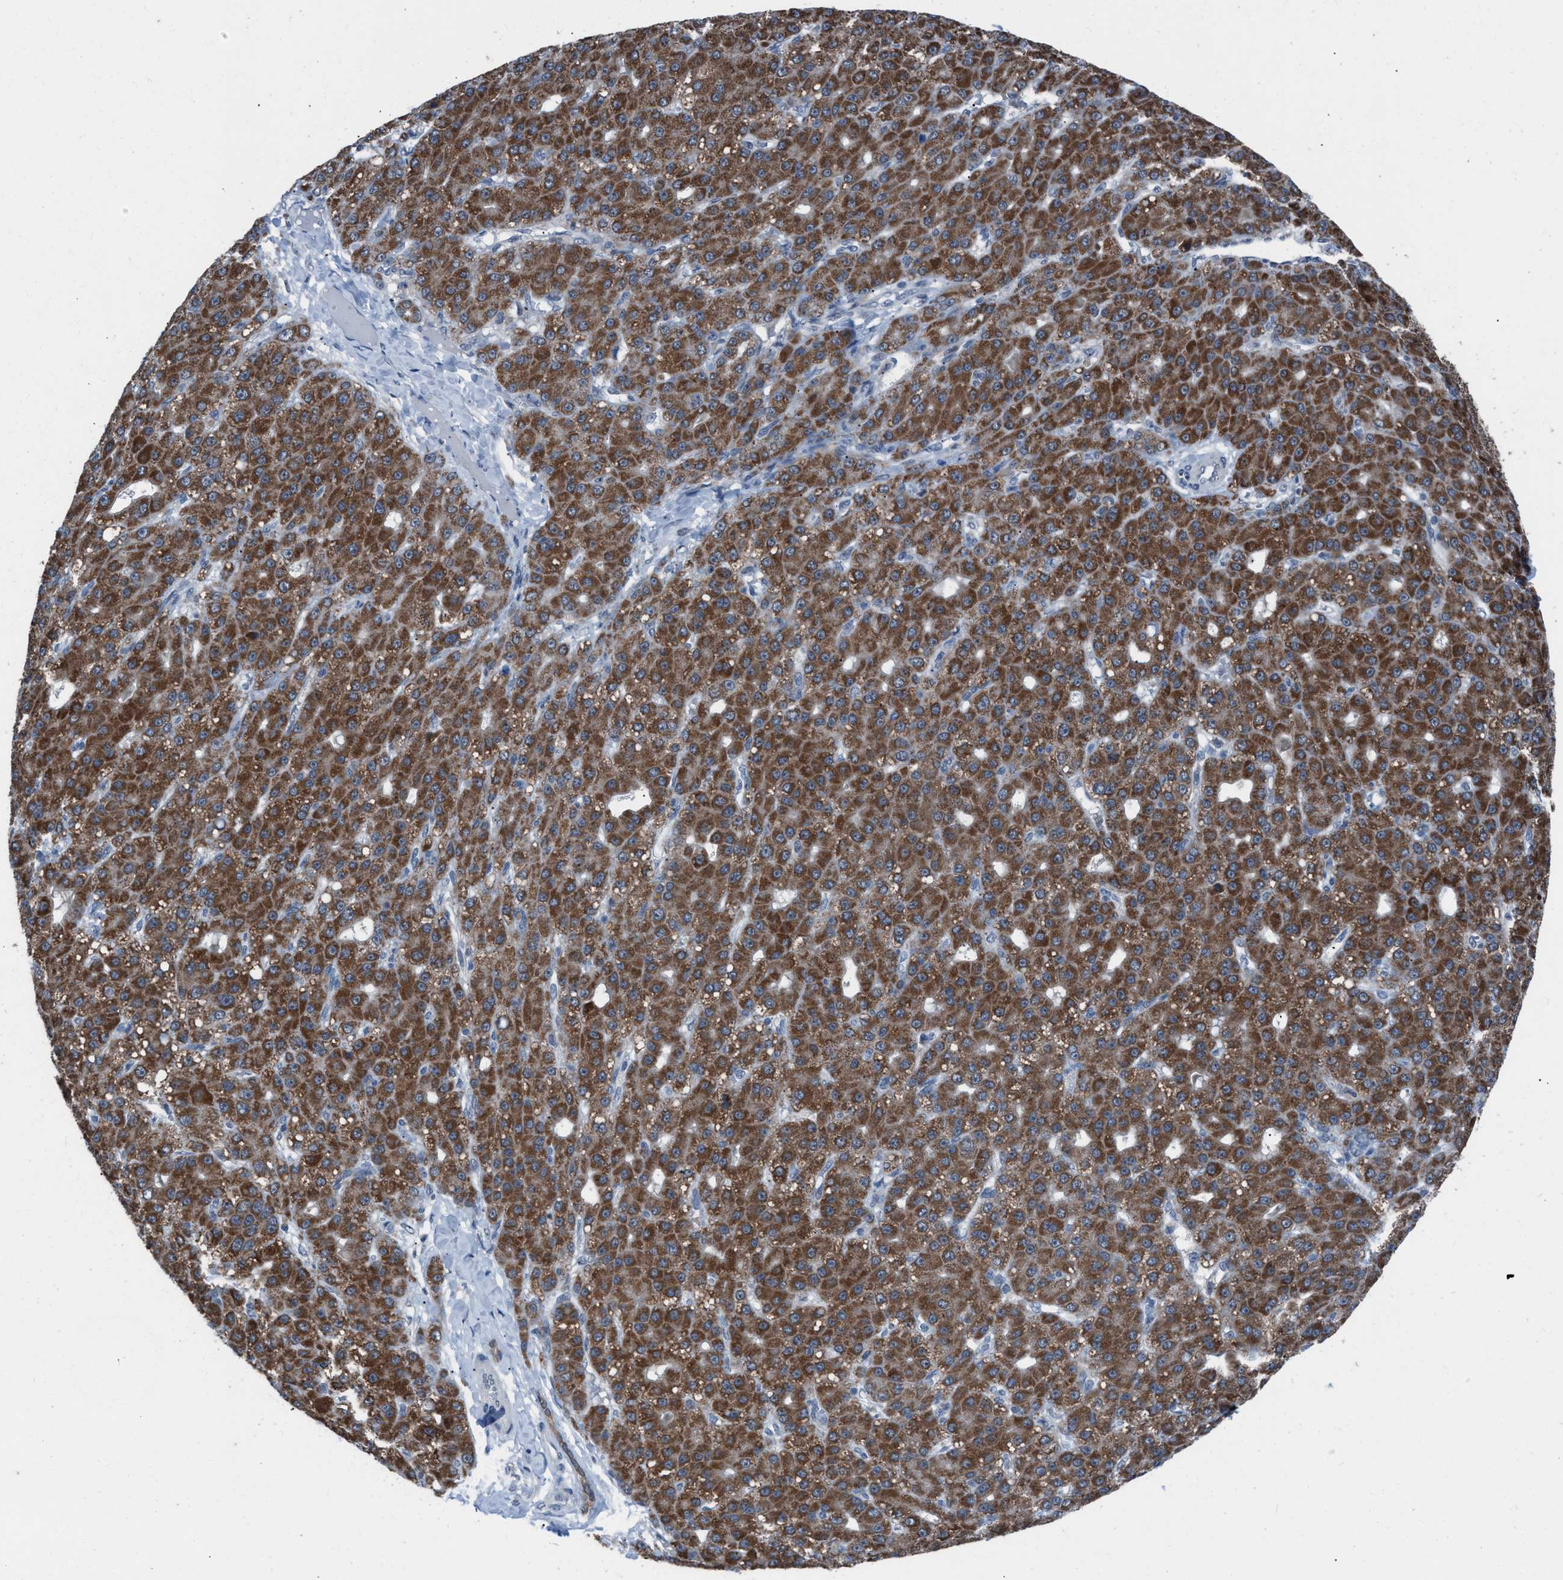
{"staining": {"intensity": "strong", "quantity": ">75%", "location": "cytoplasmic/membranous"}, "tissue": "liver cancer", "cell_type": "Tumor cells", "image_type": "cancer", "snomed": [{"axis": "morphology", "description": "Carcinoma, Hepatocellular, NOS"}, {"axis": "topography", "description": "Liver"}], "caption": "A micrograph showing strong cytoplasmic/membranous staining in about >75% of tumor cells in liver hepatocellular carcinoma, as visualized by brown immunohistochemical staining.", "gene": "ANAPC11", "patient": {"sex": "male", "age": 67}}